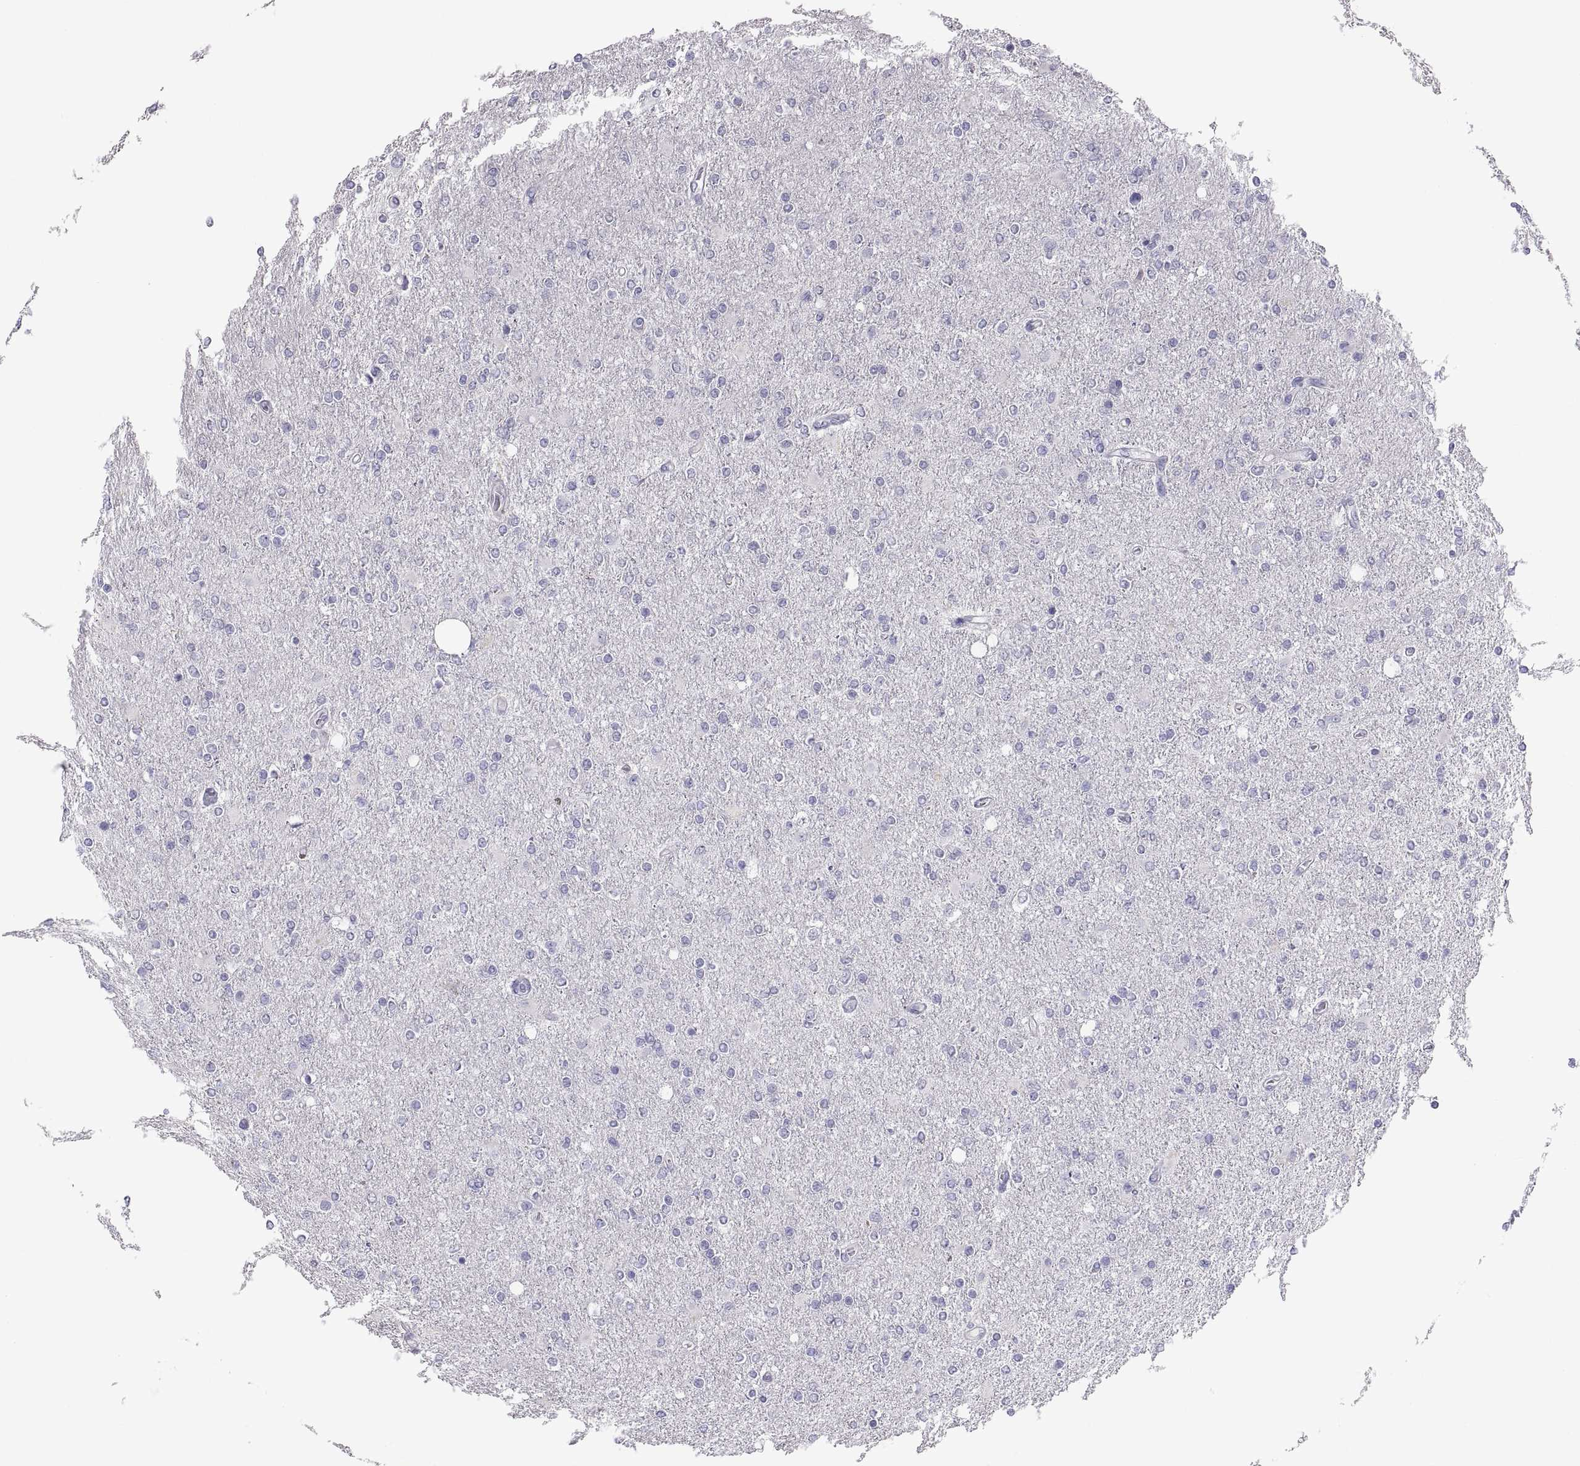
{"staining": {"intensity": "negative", "quantity": "none", "location": "none"}, "tissue": "glioma", "cell_type": "Tumor cells", "image_type": "cancer", "snomed": [{"axis": "morphology", "description": "Glioma, malignant, High grade"}, {"axis": "topography", "description": "Cerebral cortex"}], "caption": "Tumor cells show no significant protein expression in high-grade glioma (malignant).", "gene": "FAM170A", "patient": {"sex": "male", "age": 70}}